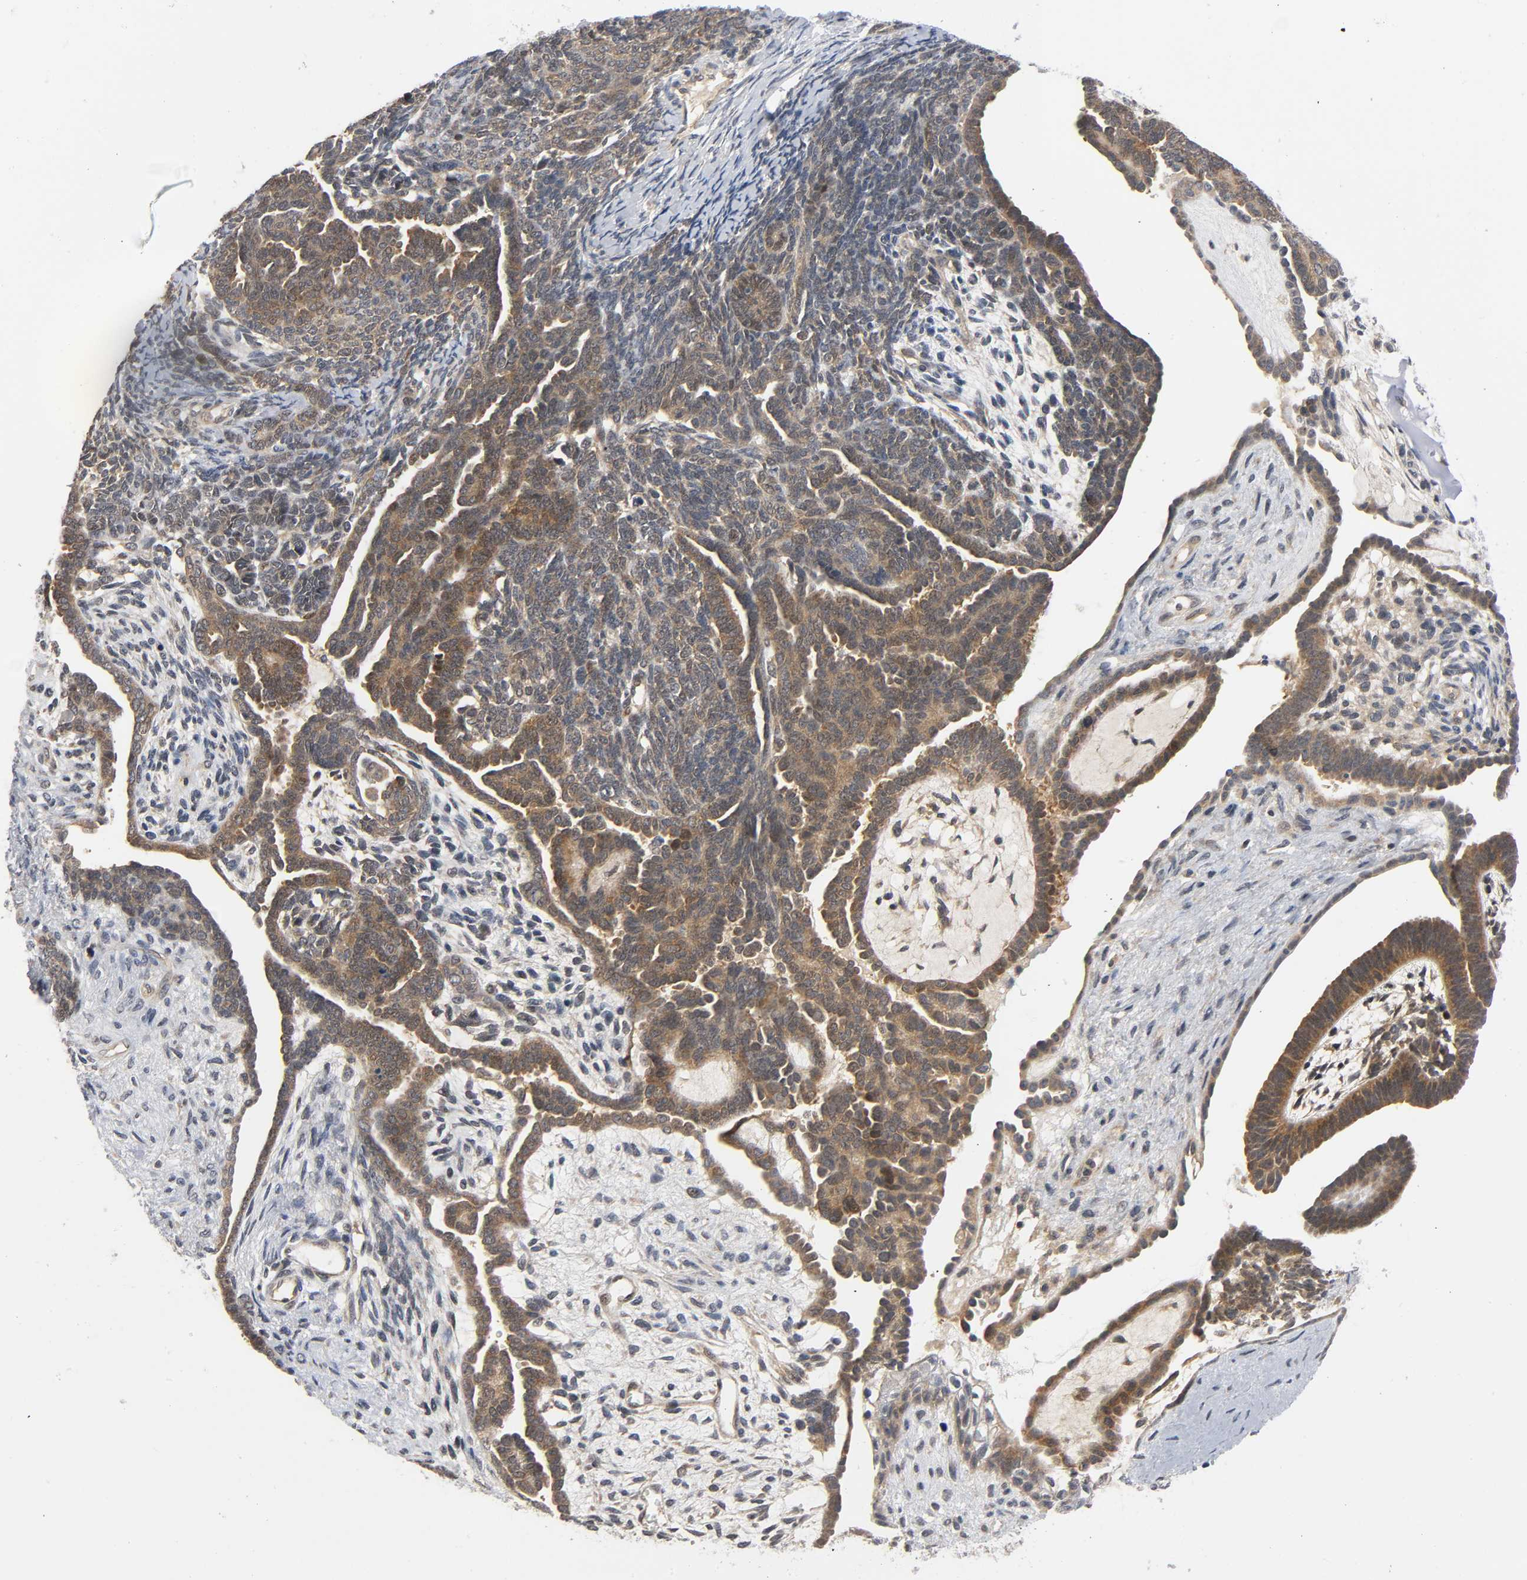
{"staining": {"intensity": "moderate", "quantity": ">75%", "location": "cytoplasmic/membranous"}, "tissue": "endometrial cancer", "cell_type": "Tumor cells", "image_type": "cancer", "snomed": [{"axis": "morphology", "description": "Neoplasm, malignant, NOS"}, {"axis": "topography", "description": "Endometrium"}], "caption": "The image demonstrates staining of neoplasm (malignant) (endometrial), revealing moderate cytoplasmic/membranous protein positivity (brown color) within tumor cells. The protein of interest is stained brown, and the nuclei are stained in blue (DAB IHC with brightfield microscopy, high magnification).", "gene": "MAPK8", "patient": {"sex": "female", "age": 74}}